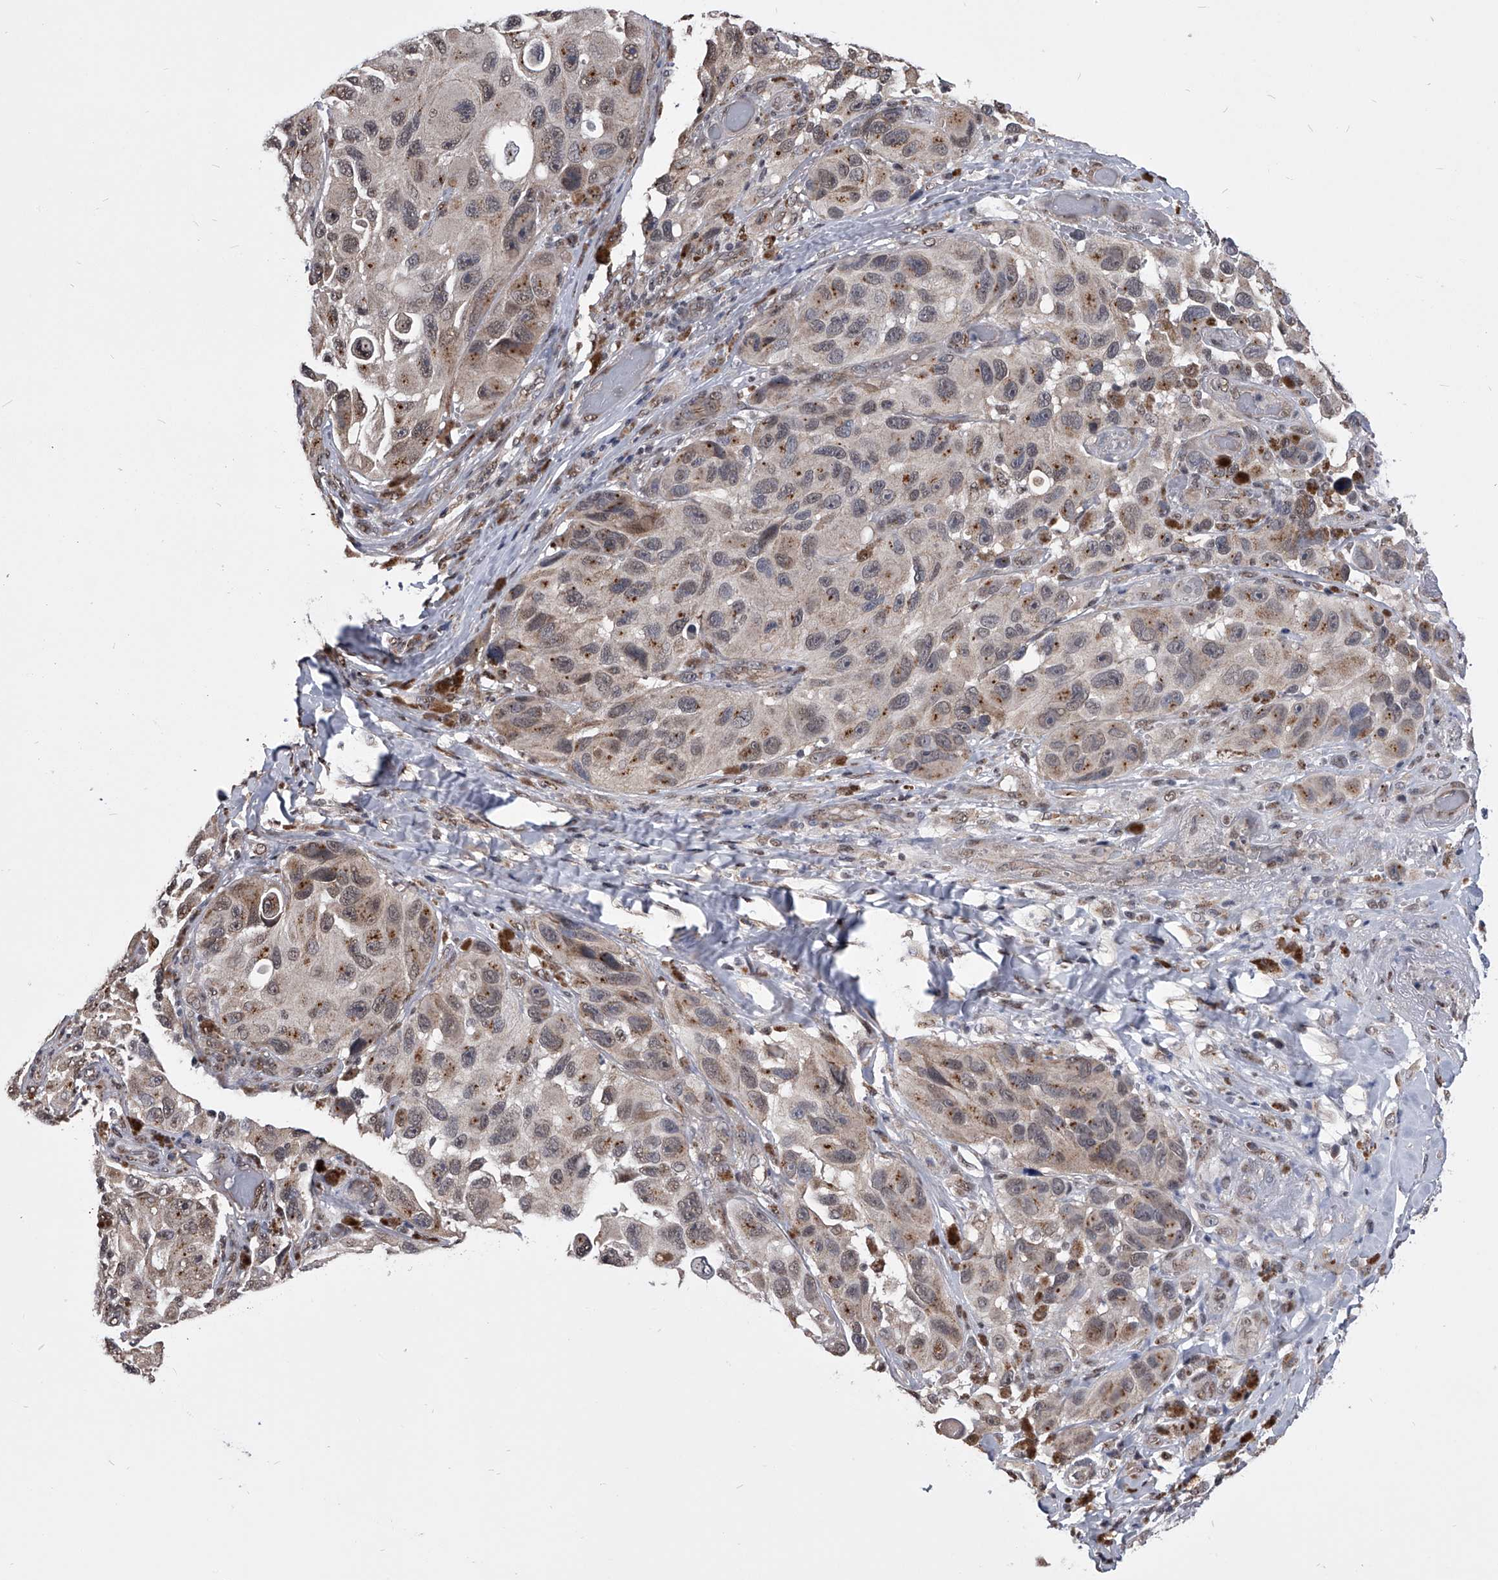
{"staining": {"intensity": "moderate", "quantity": ">75%", "location": "cytoplasmic/membranous,nuclear"}, "tissue": "melanoma", "cell_type": "Tumor cells", "image_type": "cancer", "snomed": [{"axis": "morphology", "description": "Malignant melanoma, NOS"}, {"axis": "topography", "description": "Skin"}], "caption": "Malignant melanoma tissue exhibits moderate cytoplasmic/membranous and nuclear expression in approximately >75% of tumor cells (brown staining indicates protein expression, while blue staining denotes nuclei).", "gene": "ZNF76", "patient": {"sex": "female", "age": 73}}